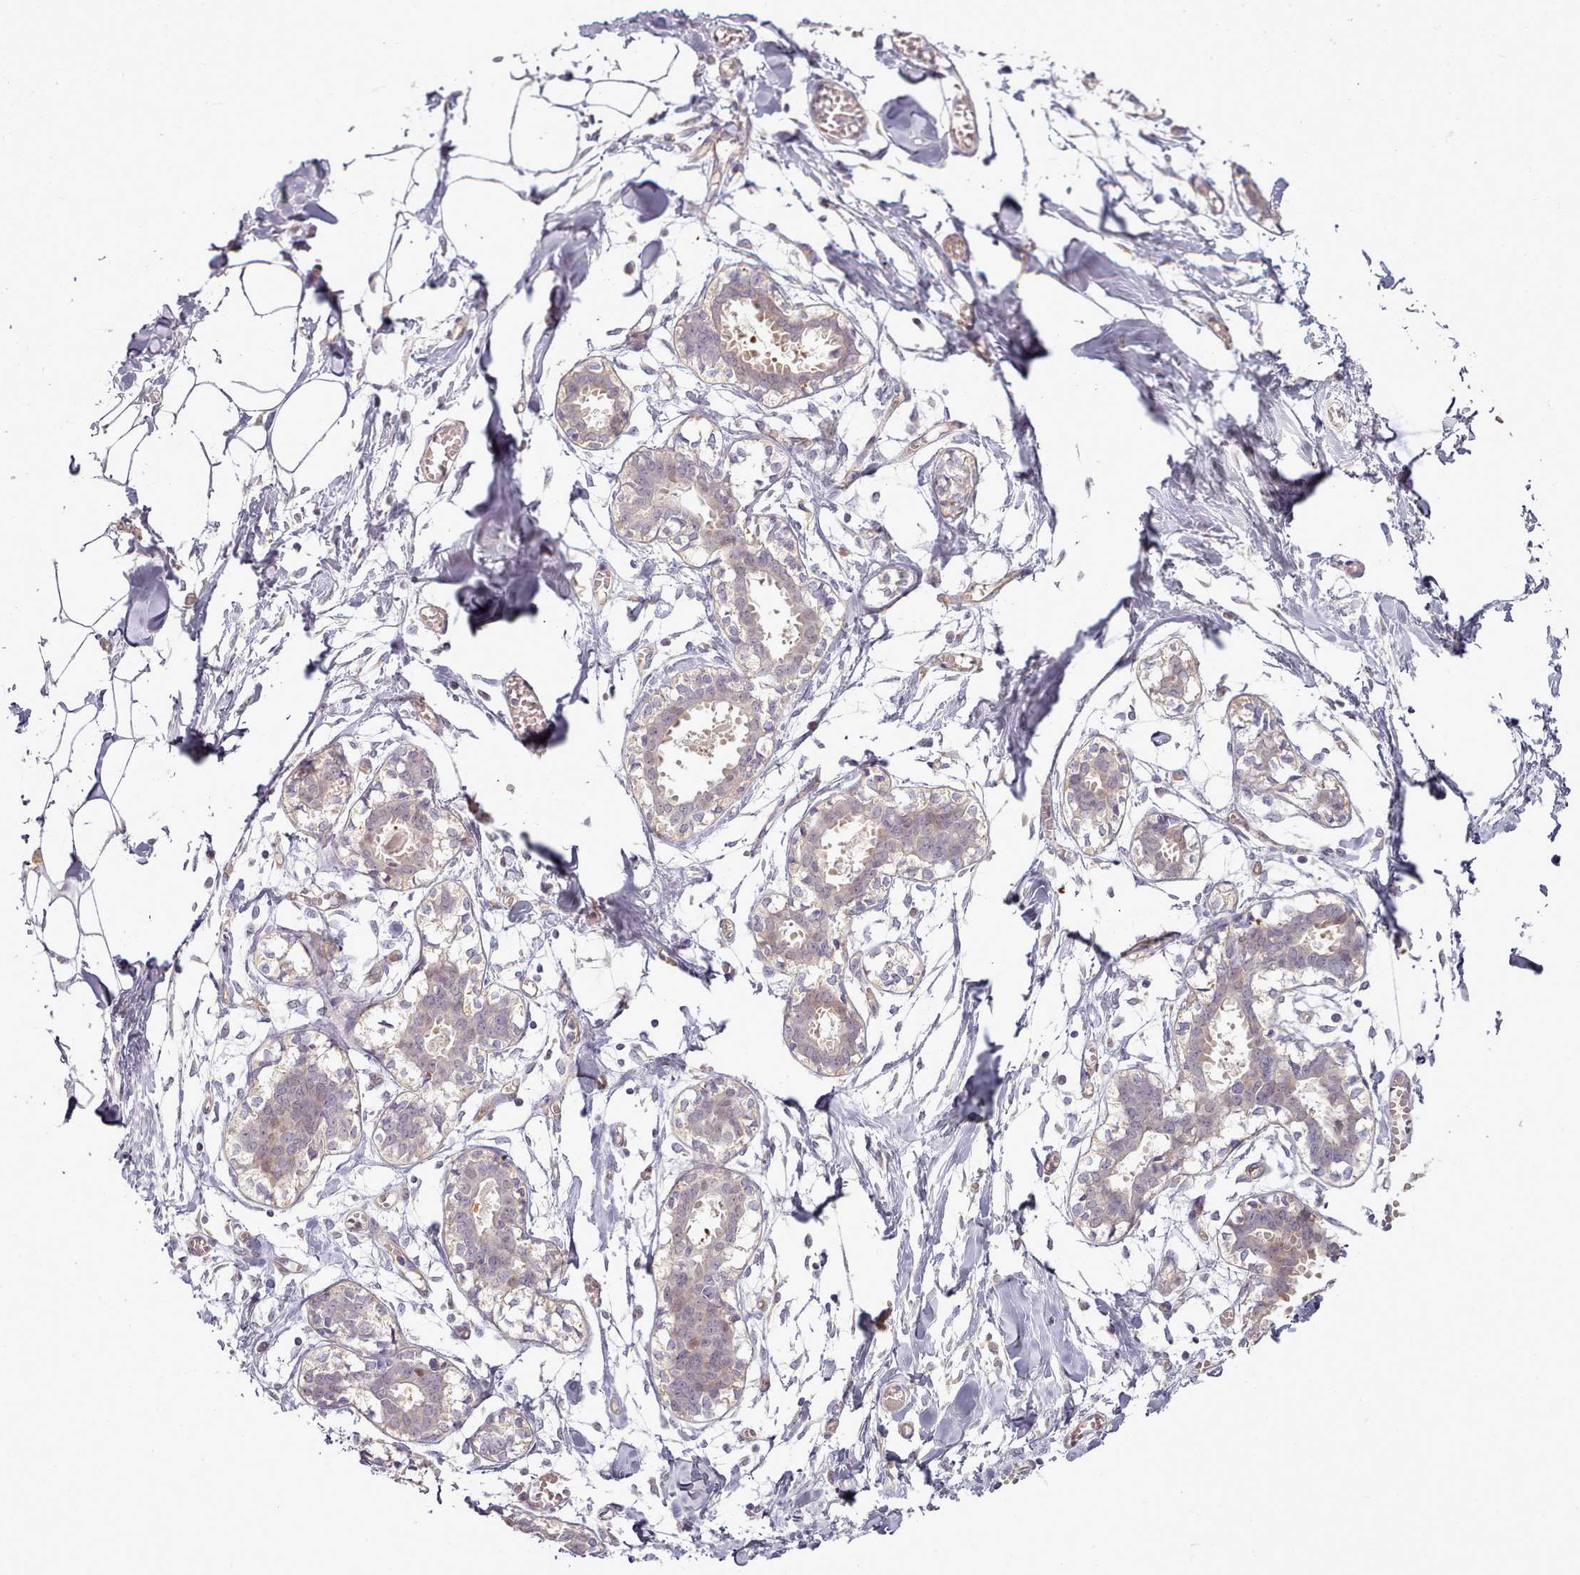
{"staining": {"intensity": "negative", "quantity": "none", "location": "none"}, "tissue": "breast", "cell_type": "Adipocytes", "image_type": "normal", "snomed": [{"axis": "morphology", "description": "Normal tissue, NOS"}, {"axis": "topography", "description": "Breast"}], "caption": "An immunohistochemistry (IHC) micrograph of normal breast is shown. There is no staining in adipocytes of breast. (DAB (3,3'-diaminobenzidine) IHC visualized using brightfield microscopy, high magnification).", "gene": "C1QTNF5", "patient": {"sex": "female", "age": 27}}